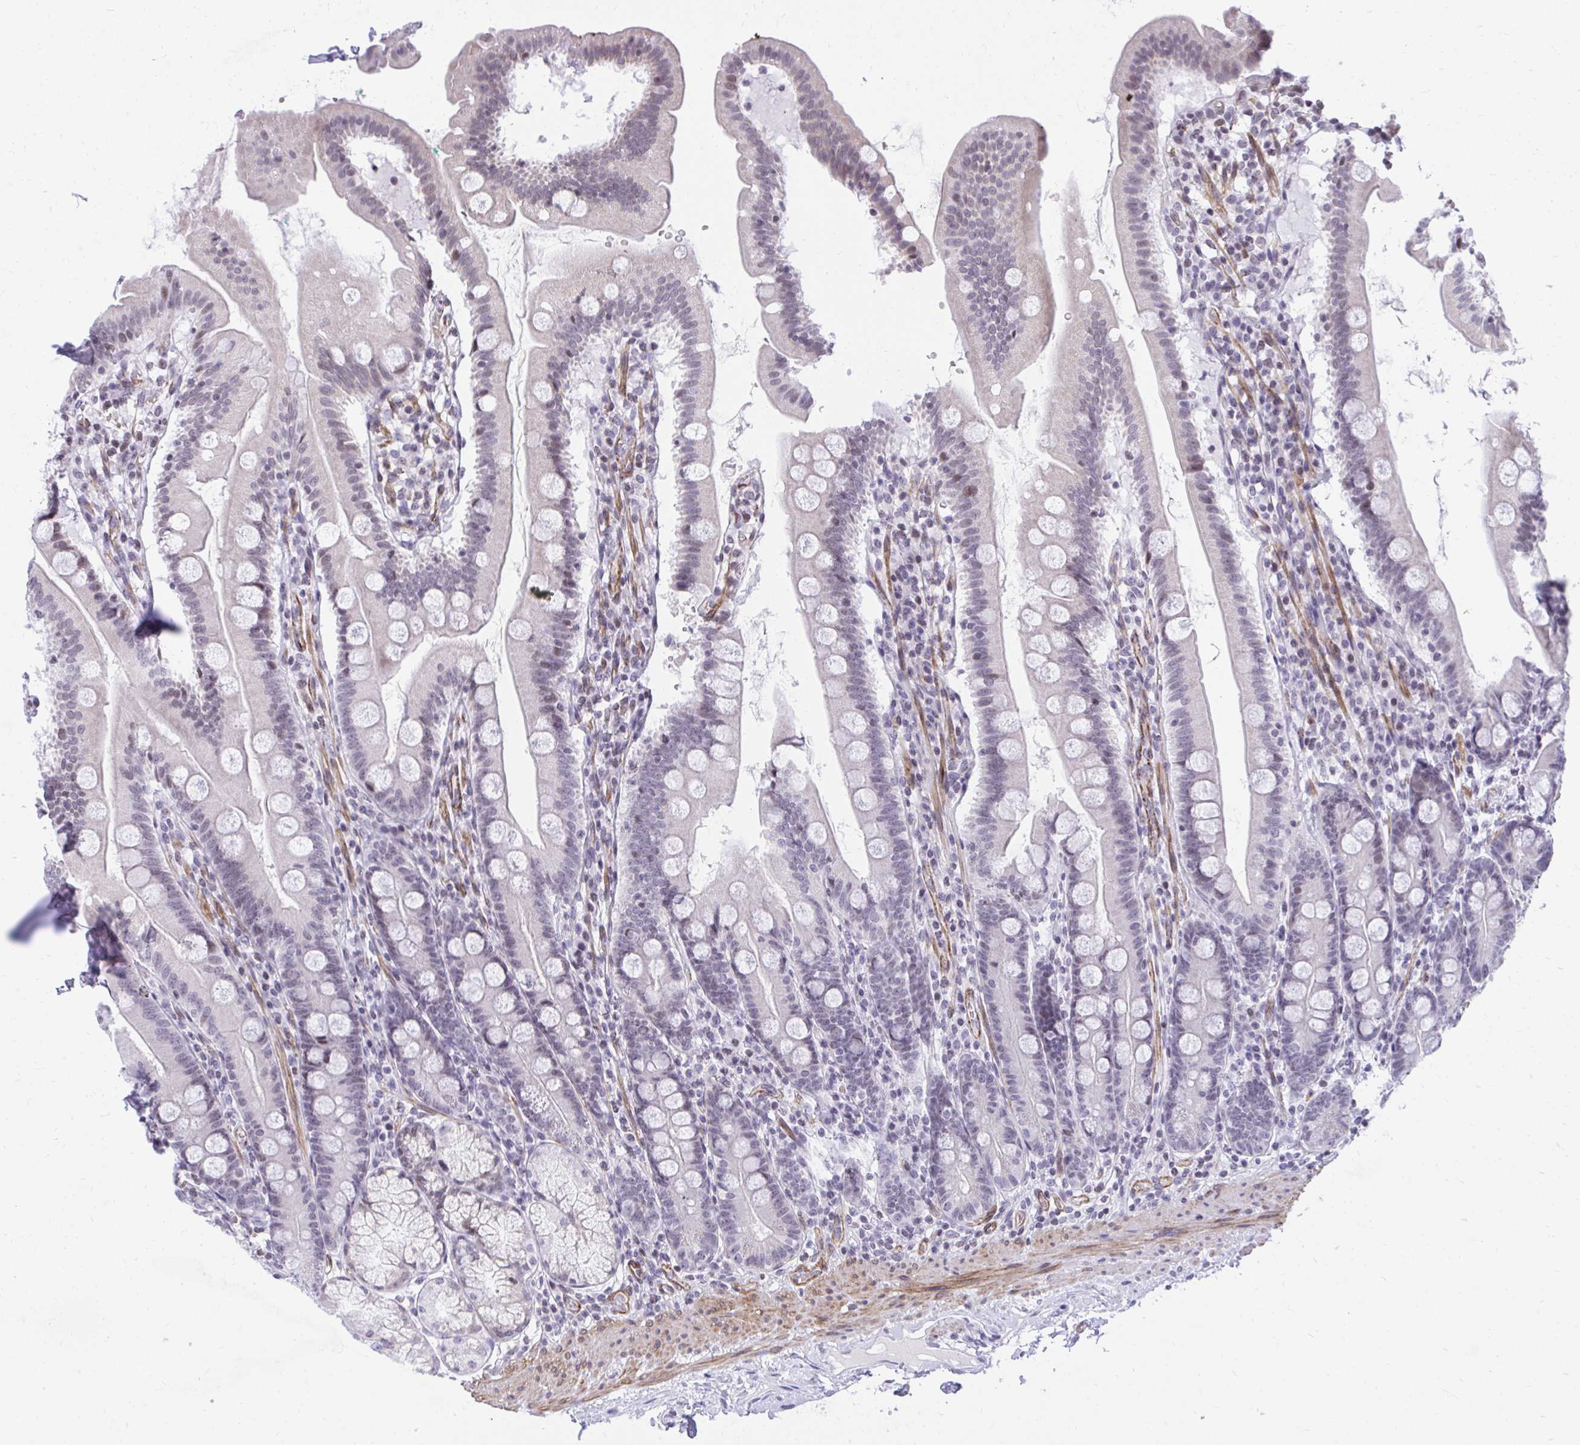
{"staining": {"intensity": "moderate", "quantity": "<25%", "location": "nuclear"}, "tissue": "duodenum", "cell_type": "Glandular cells", "image_type": "normal", "snomed": [{"axis": "morphology", "description": "Normal tissue, NOS"}, {"axis": "topography", "description": "Duodenum"}], "caption": "Protein analysis of benign duodenum exhibits moderate nuclear expression in about <25% of glandular cells. The staining was performed using DAB to visualize the protein expression in brown, while the nuclei were stained in blue with hematoxylin (Magnification: 20x).", "gene": "KCNN4", "patient": {"sex": "female", "age": 67}}